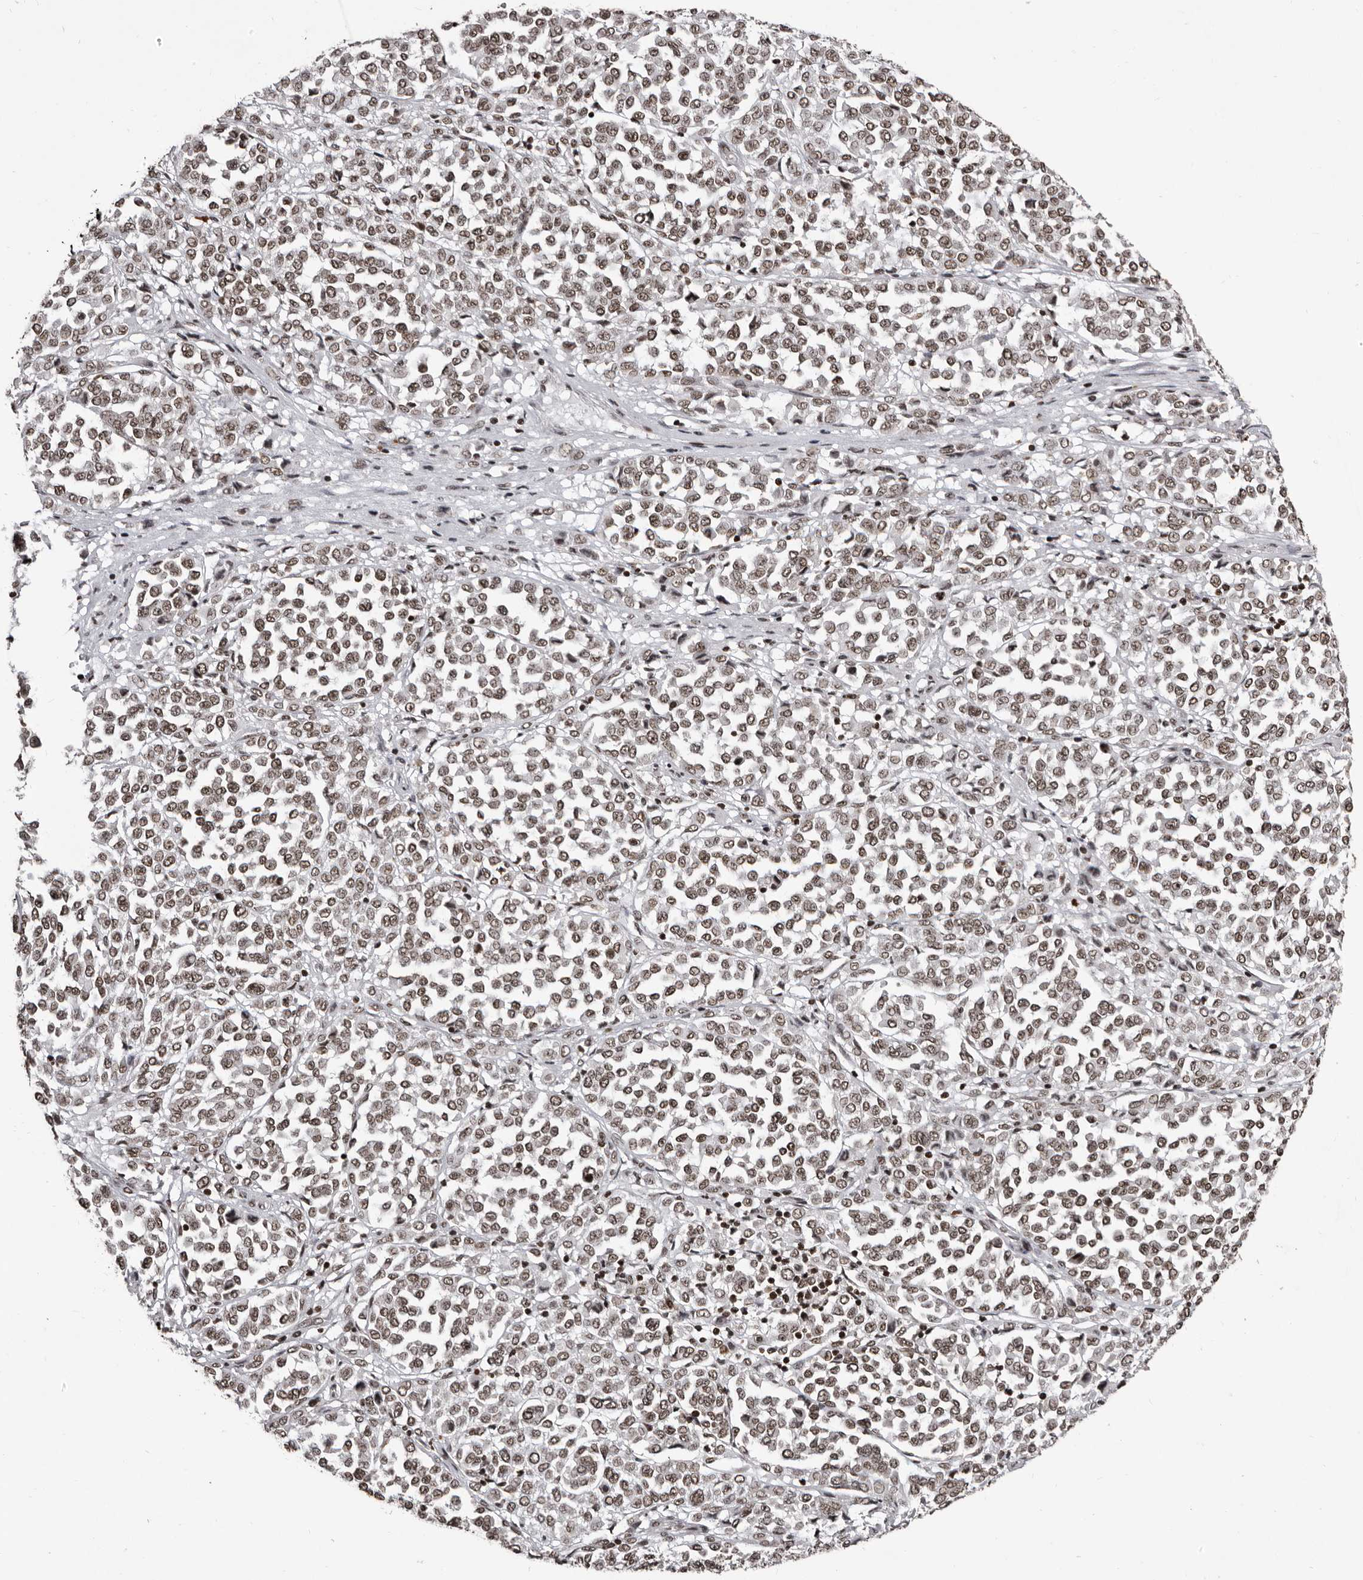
{"staining": {"intensity": "moderate", "quantity": ">75%", "location": "nuclear"}, "tissue": "melanoma", "cell_type": "Tumor cells", "image_type": "cancer", "snomed": [{"axis": "morphology", "description": "Malignant melanoma, Metastatic site"}, {"axis": "topography", "description": "Pancreas"}], "caption": "A histopathology image of human melanoma stained for a protein exhibits moderate nuclear brown staining in tumor cells.", "gene": "THUMPD1", "patient": {"sex": "female", "age": 30}}